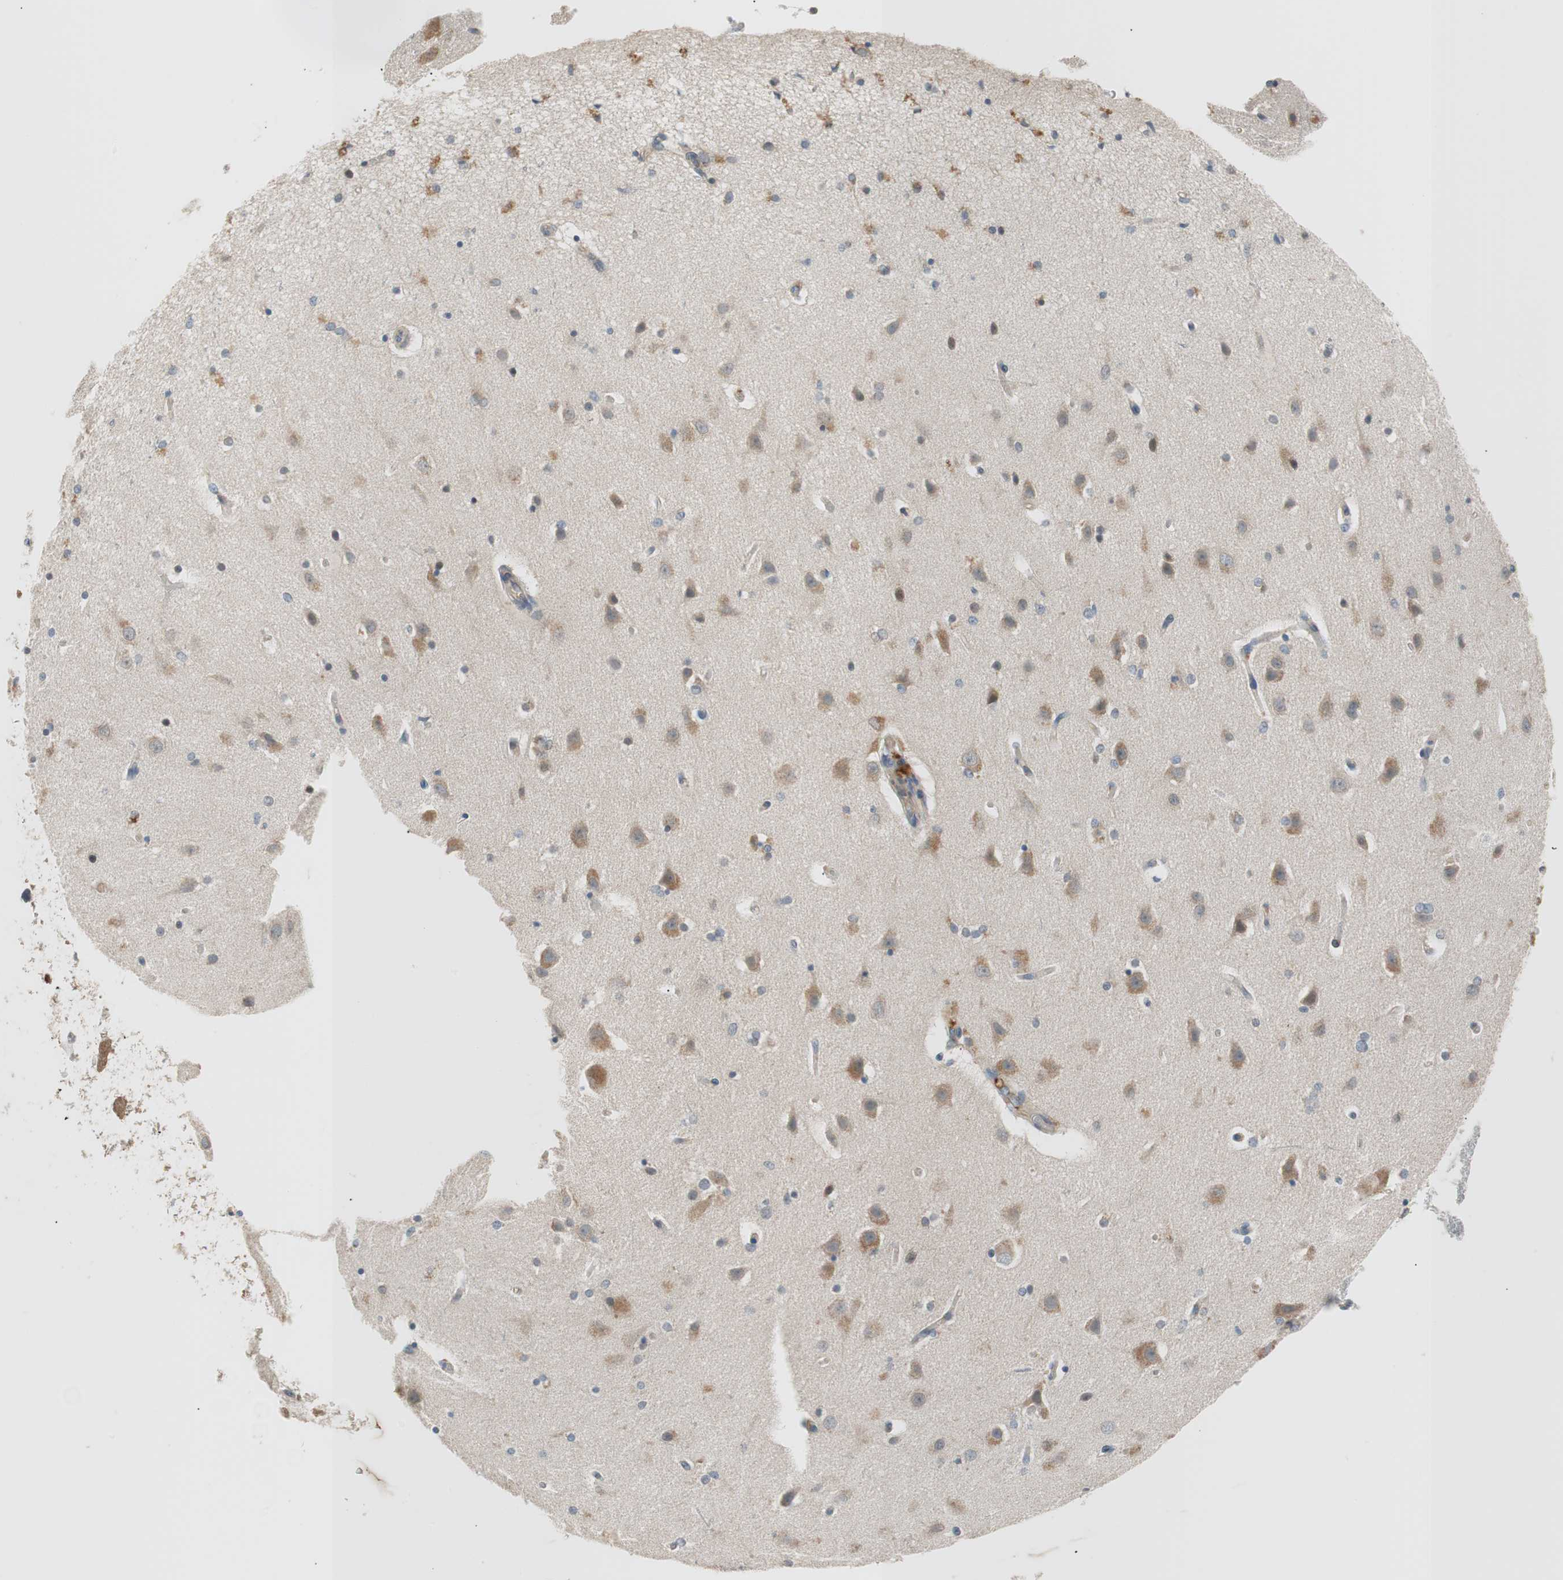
{"staining": {"intensity": "moderate", "quantity": "<25%", "location": "cytoplasmic/membranous"}, "tissue": "caudate", "cell_type": "Glial cells", "image_type": "normal", "snomed": [{"axis": "morphology", "description": "Normal tissue, NOS"}, {"axis": "topography", "description": "Lateral ventricle wall"}], "caption": "The immunohistochemical stain highlights moderate cytoplasmic/membranous staining in glial cells of normal caudate.", "gene": "FADS2", "patient": {"sex": "female", "age": 54}}